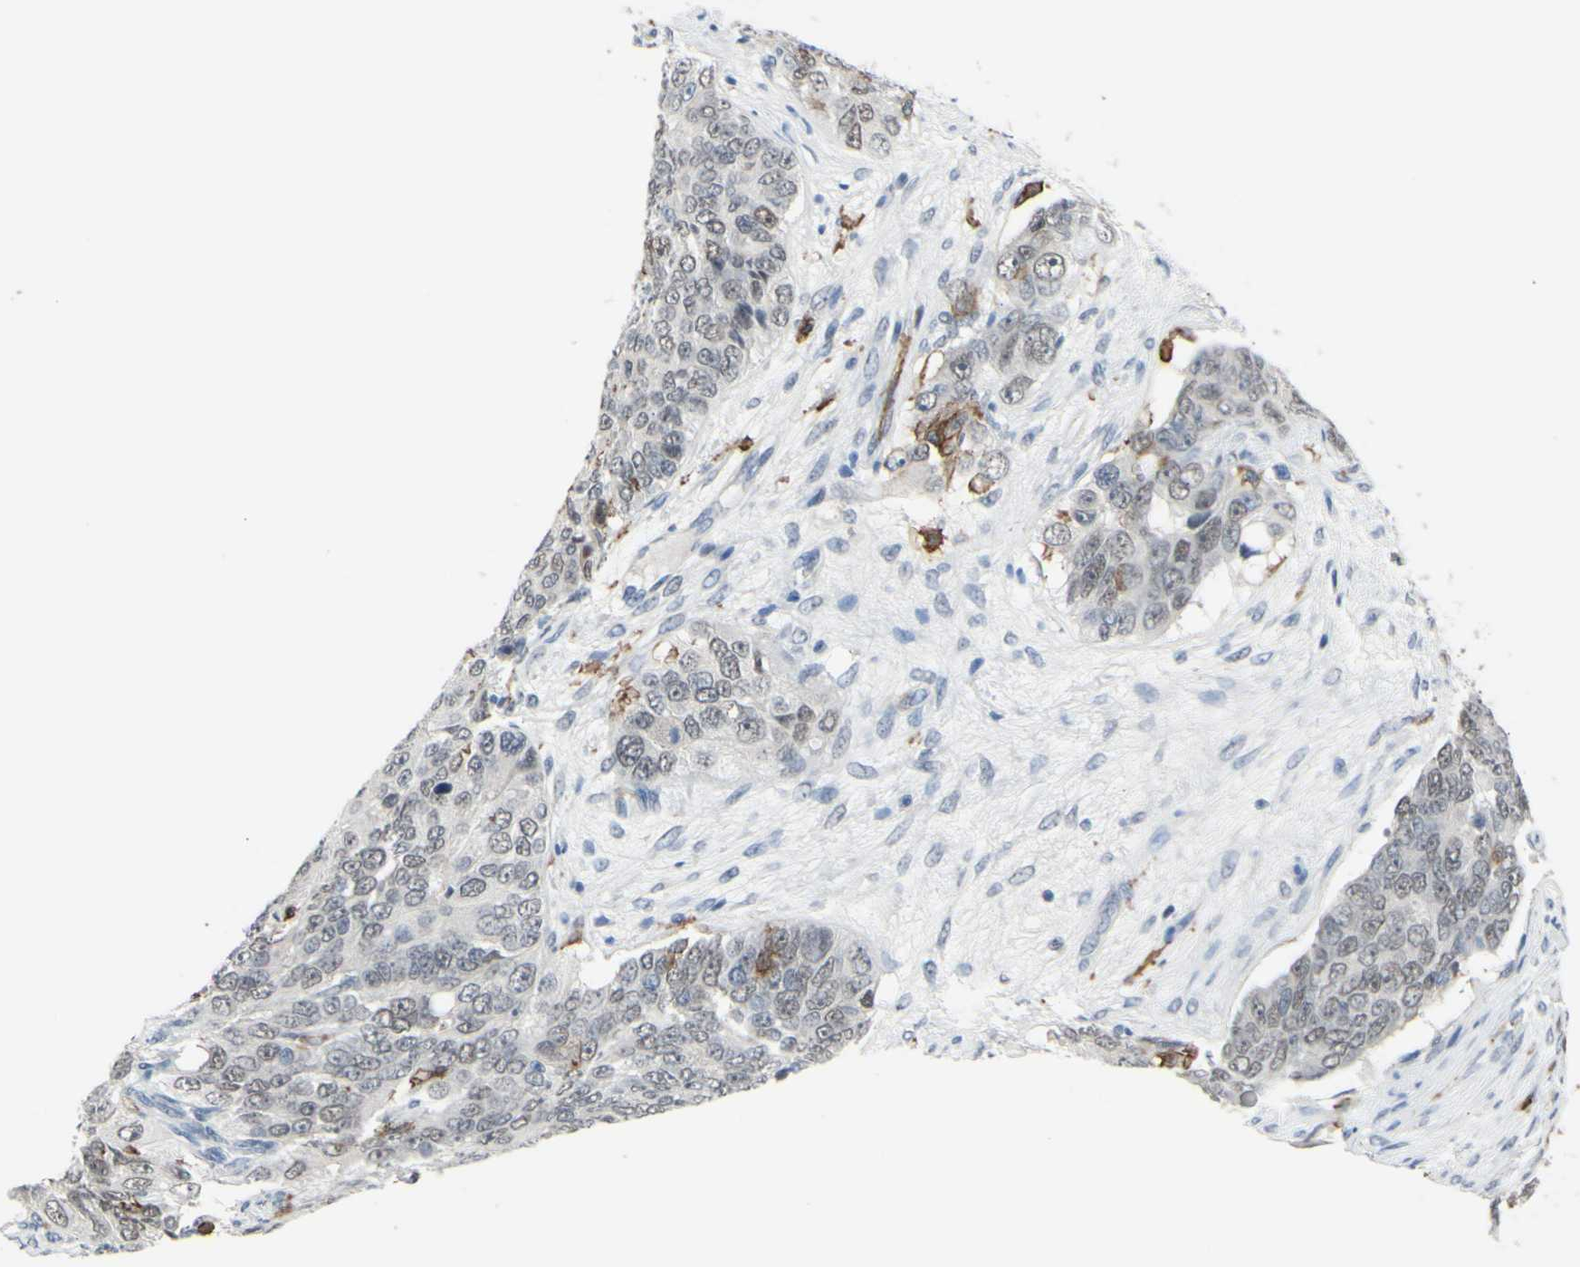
{"staining": {"intensity": "negative", "quantity": "none", "location": "none"}, "tissue": "ovarian cancer", "cell_type": "Tumor cells", "image_type": "cancer", "snomed": [{"axis": "morphology", "description": "Carcinoma, endometroid"}, {"axis": "topography", "description": "Ovary"}], "caption": "Tumor cells show no significant protein staining in ovarian cancer.", "gene": "FCGR2A", "patient": {"sex": "female", "age": 51}}